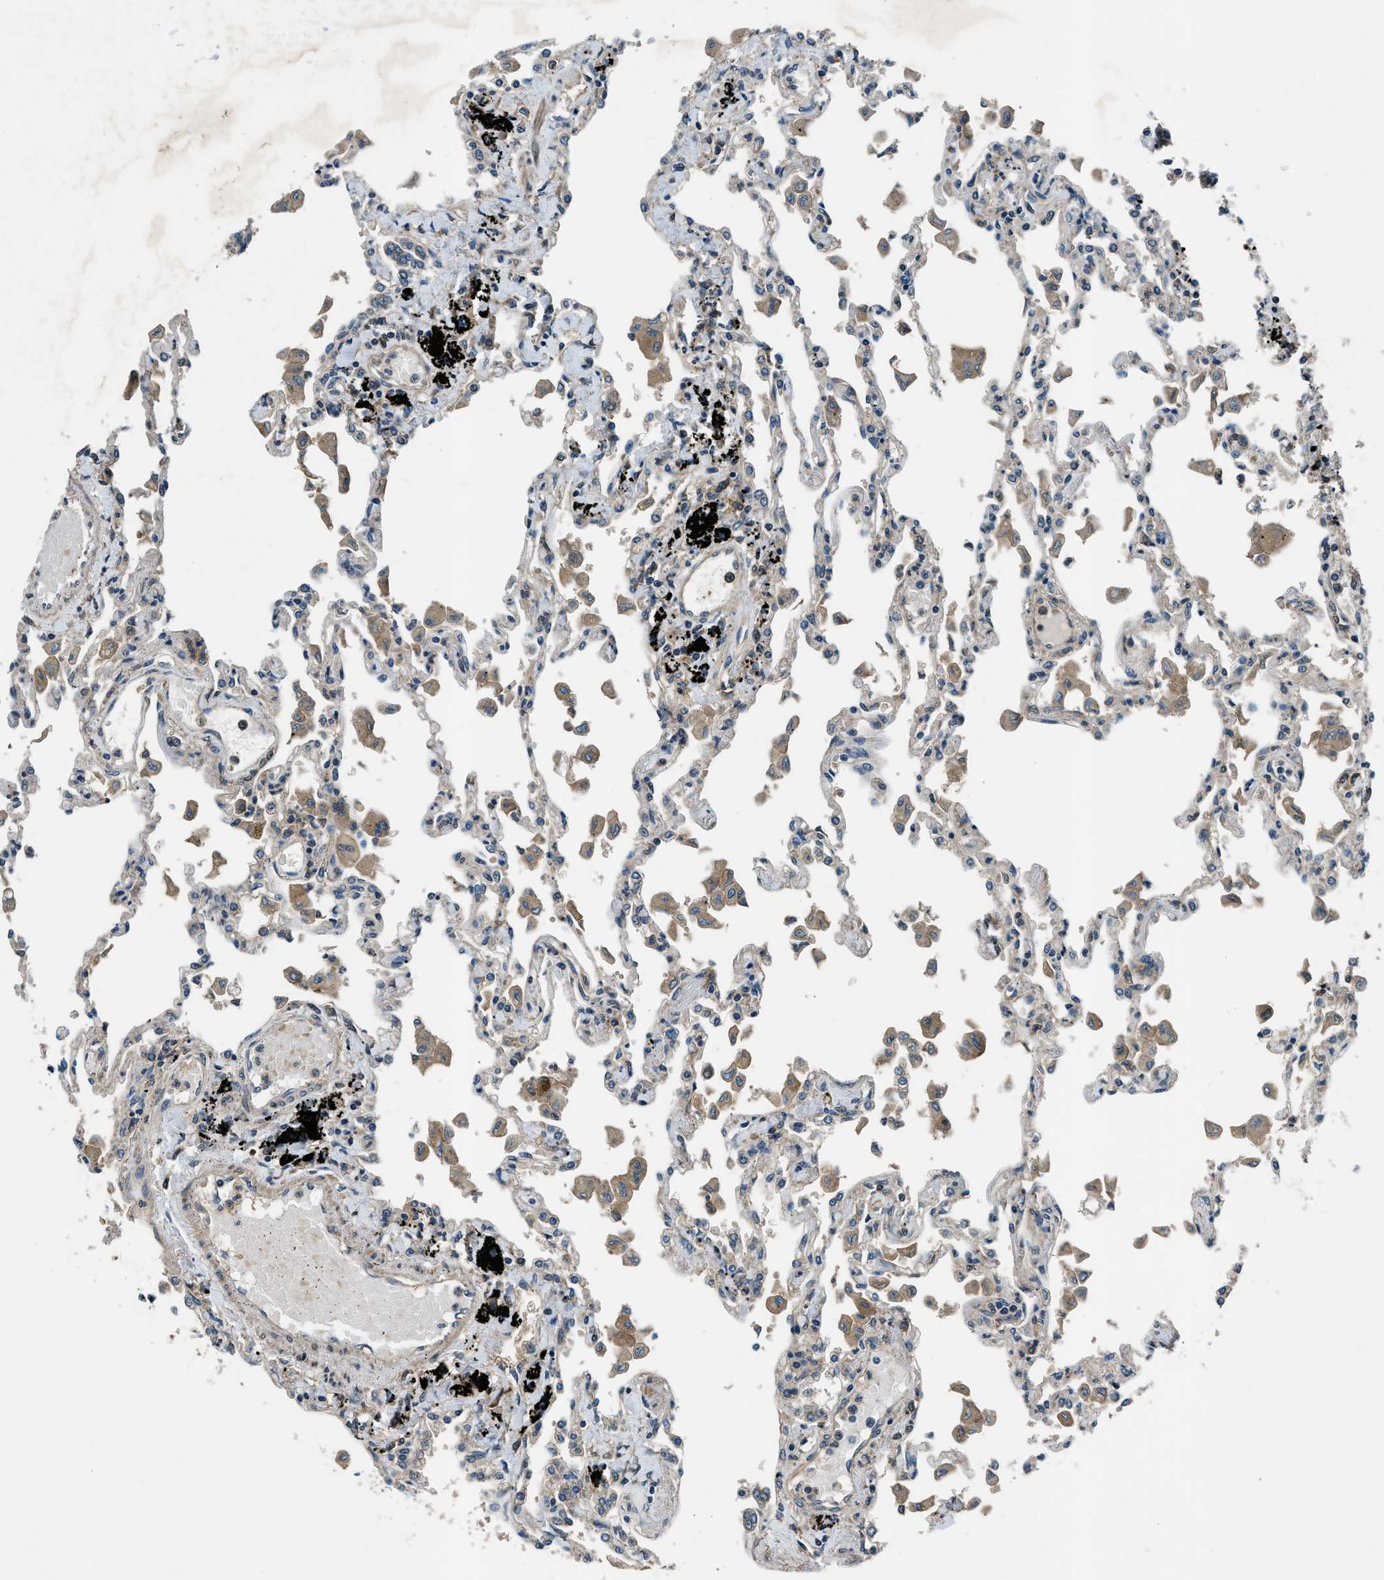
{"staining": {"intensity": "weak", "quantity": "<25%", "location": "cytoplasmic/membranous"}, "tissue": "lung", "cell_type": "Alveolar cells", "image_type": "normal", "snomed": [{"axis": "morphology", "description": "Normal tissue, NOS"}, {"axis": "topography", "description": "Bronchus"}, {"axis": "topography", "description": "Lung"}], "caption": "Micrograph shows no significant protein expression in alveolar cells of normal lung. Nuclei are stained in blue.", "gene": "ARHGEF11", "patient": {"sex": "female", "age": 49}}